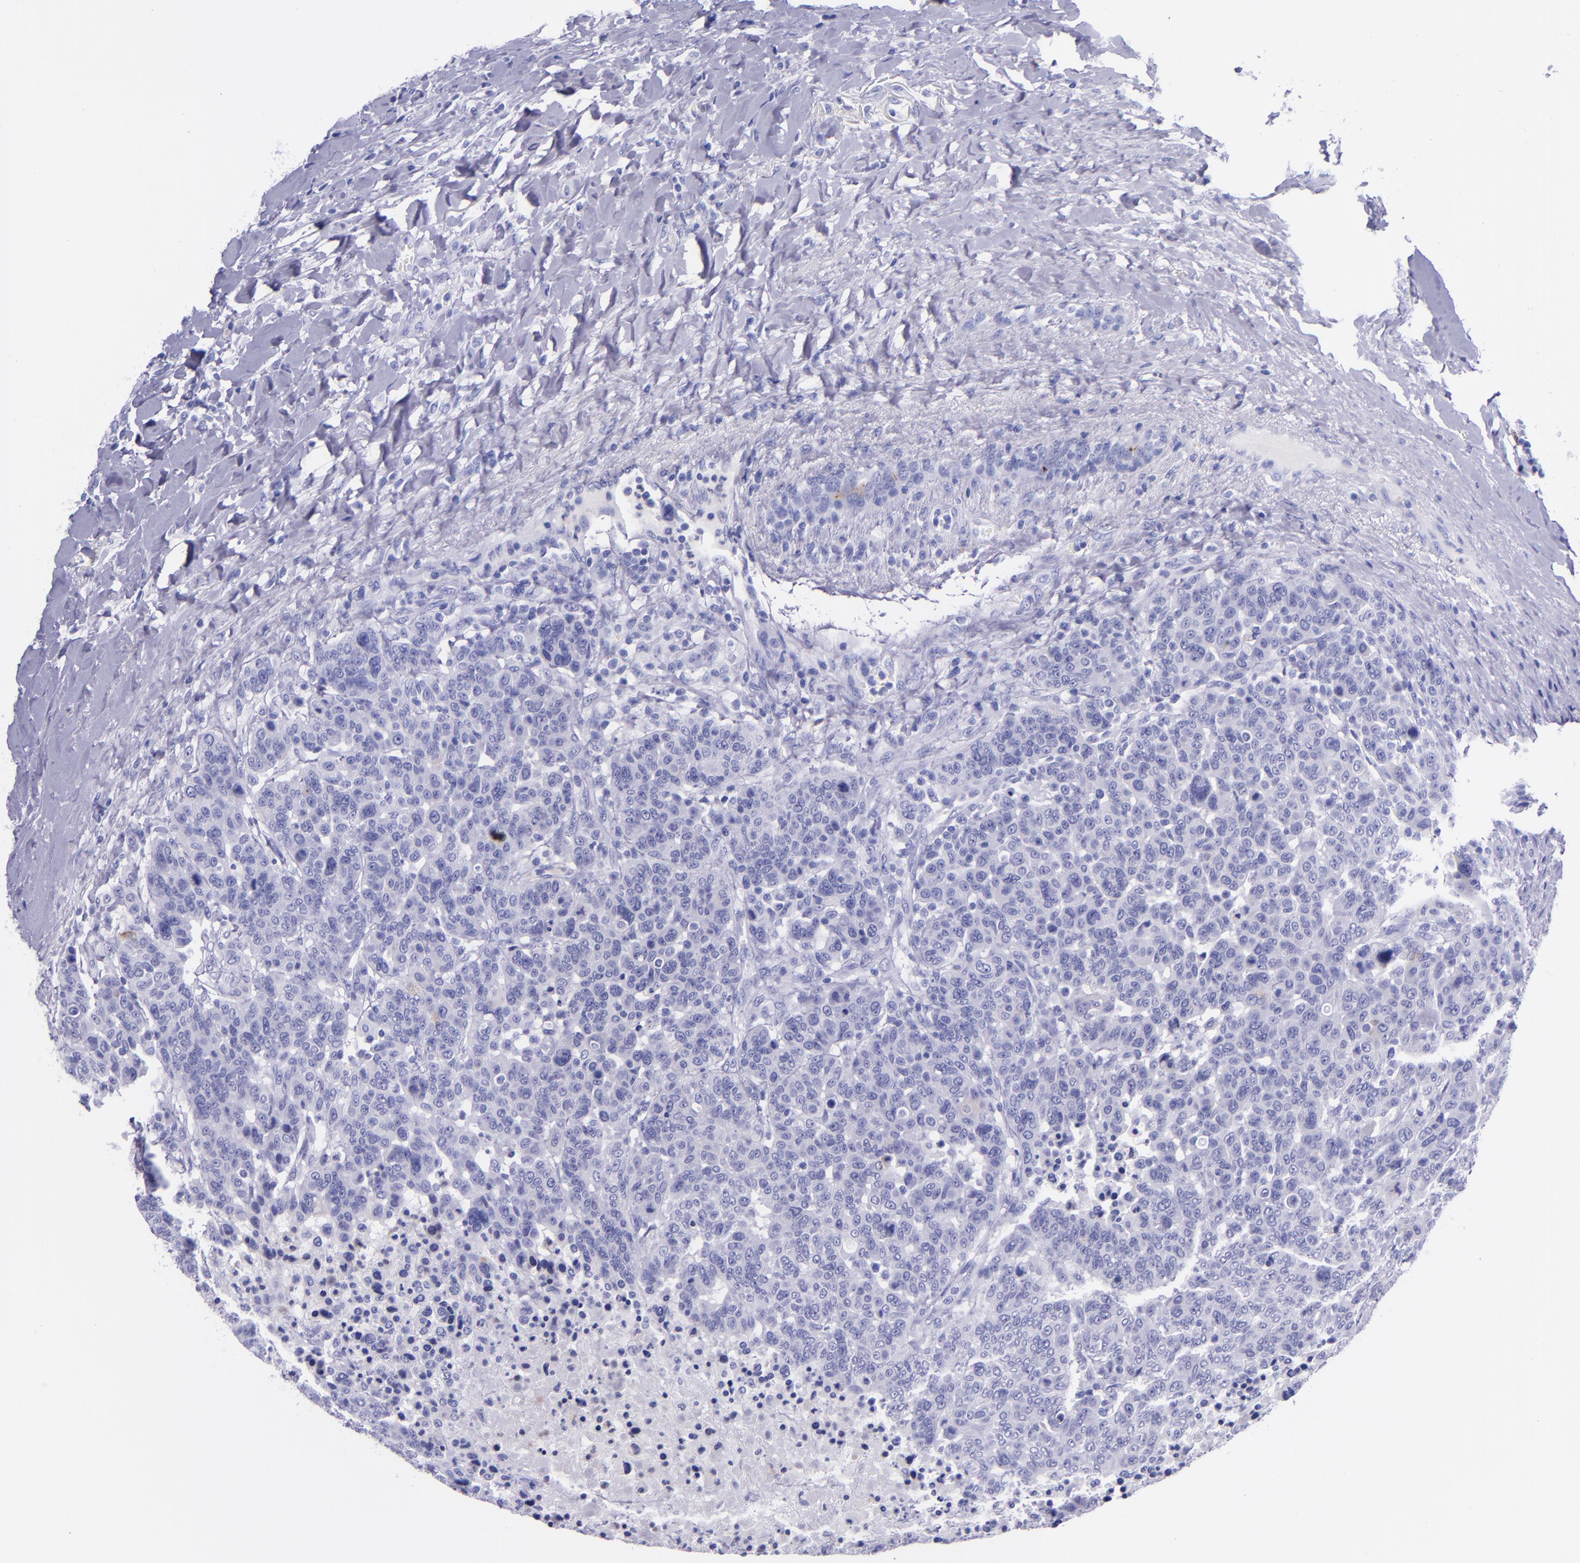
{"staining": {"intensity": "negative", "quantity": "none", "location": "none"}, "tissue": "breast cancer", "cell_type": "Tumor cells", "image_type": "cancer", "snomed": [{"axis": "morphology", "description": "Duct carcinoma"}, {"axis": "topography", "description": "Breast"}], "caption": "The image demonstrates no significant staining in tumor cells of breast intraductal carcinoma.", "gene": "SLPI", "patient": {"sex": "female", "age": 37}}